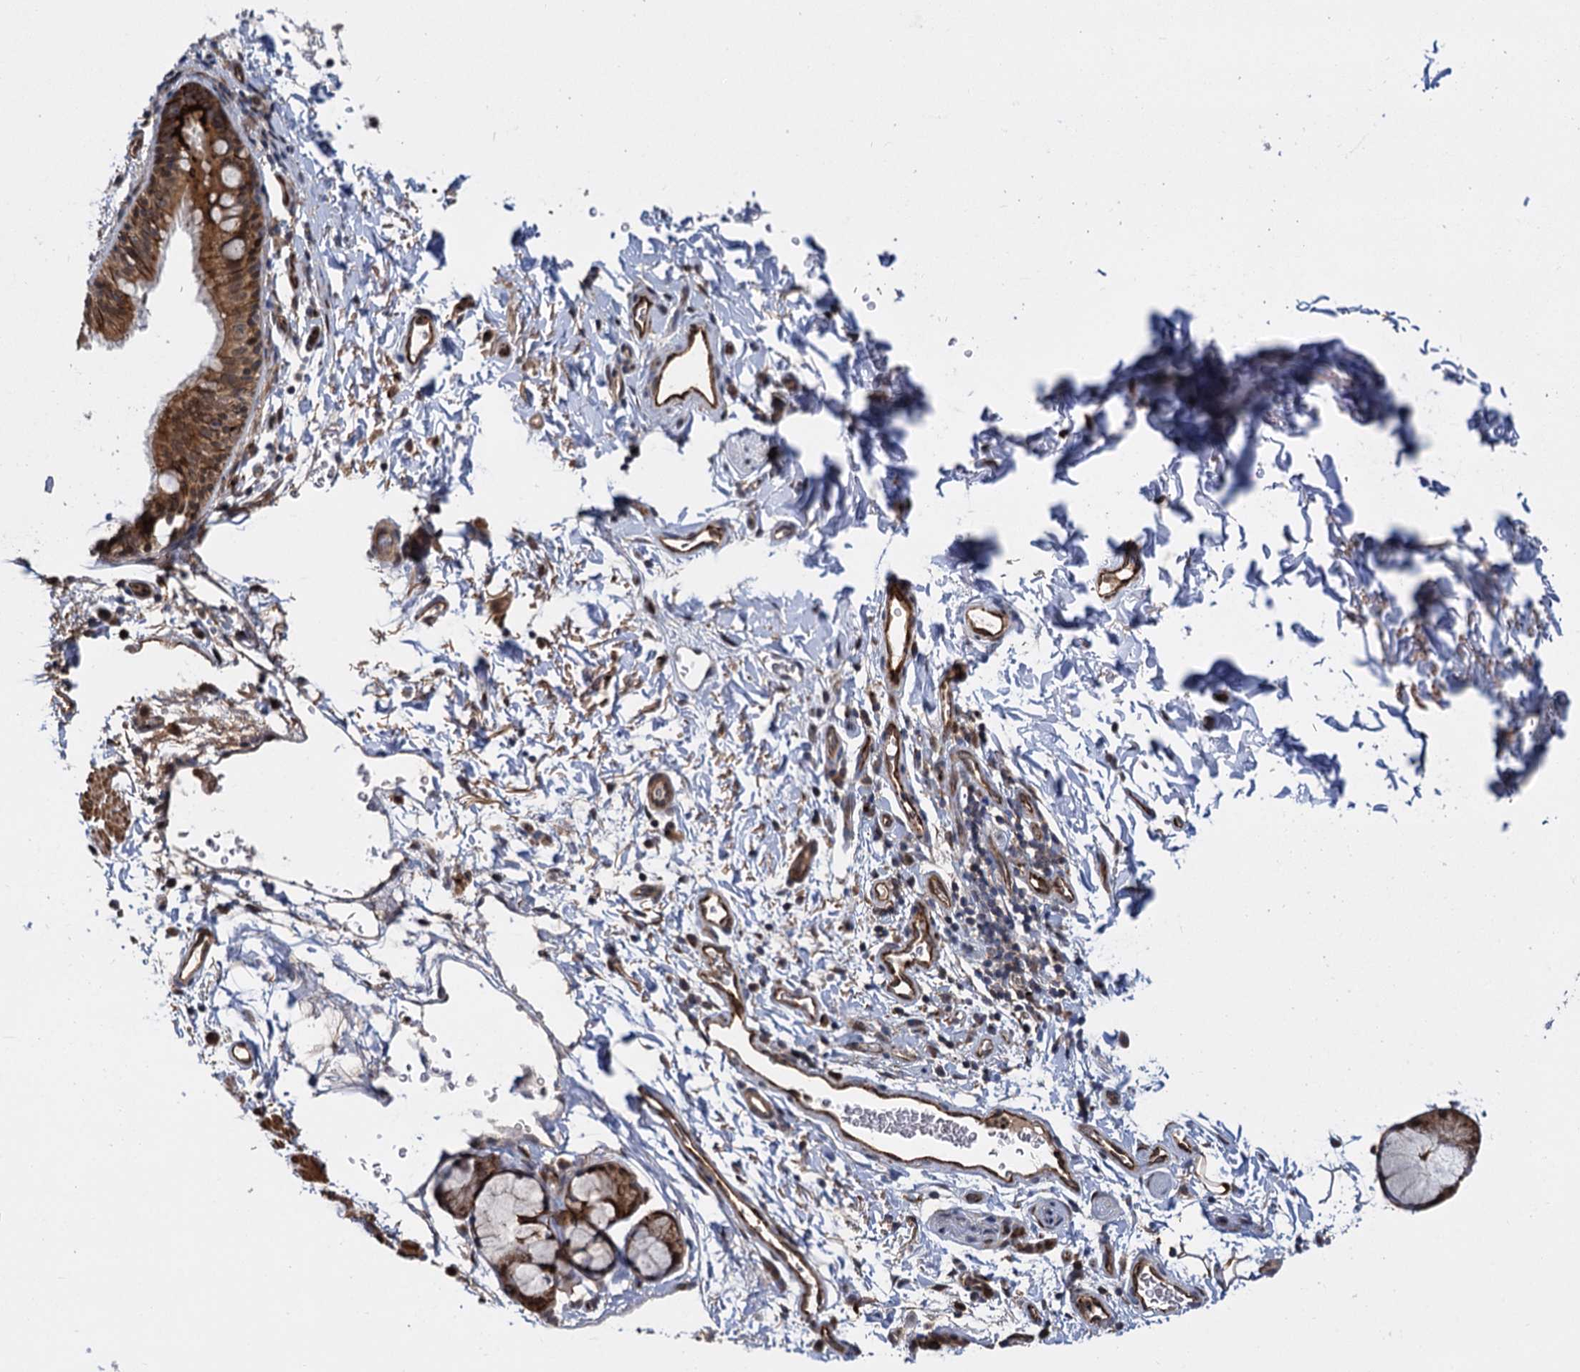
{"staining": {"intensity": "strong", "quantity": ">75%", "location": "cytoplasmic/membranous,nuclear"}, "tissue": "bronchus", "cell_type": "Respiratory epithelial cells", "image_type": "normal", "snomed": [{"axis": "morphology", "description": "Normal tissue, NOS"}, {"axis": "topography", "description": "Cartilage tissue"}, {"axis": "topography", "description": "Bronchus"}], "caption": "A micrograph of bronchus stained for a protein shows strong cytoplasmic/membranous,nuclear brown staining in respiratory epithelial cells. (DAB (3,3'-diaminobenzidine) IHC with brightfield microscopy, high magnification).", "gene": "GAL3ST4", "patient": {"sex": "female", "age": 36}}